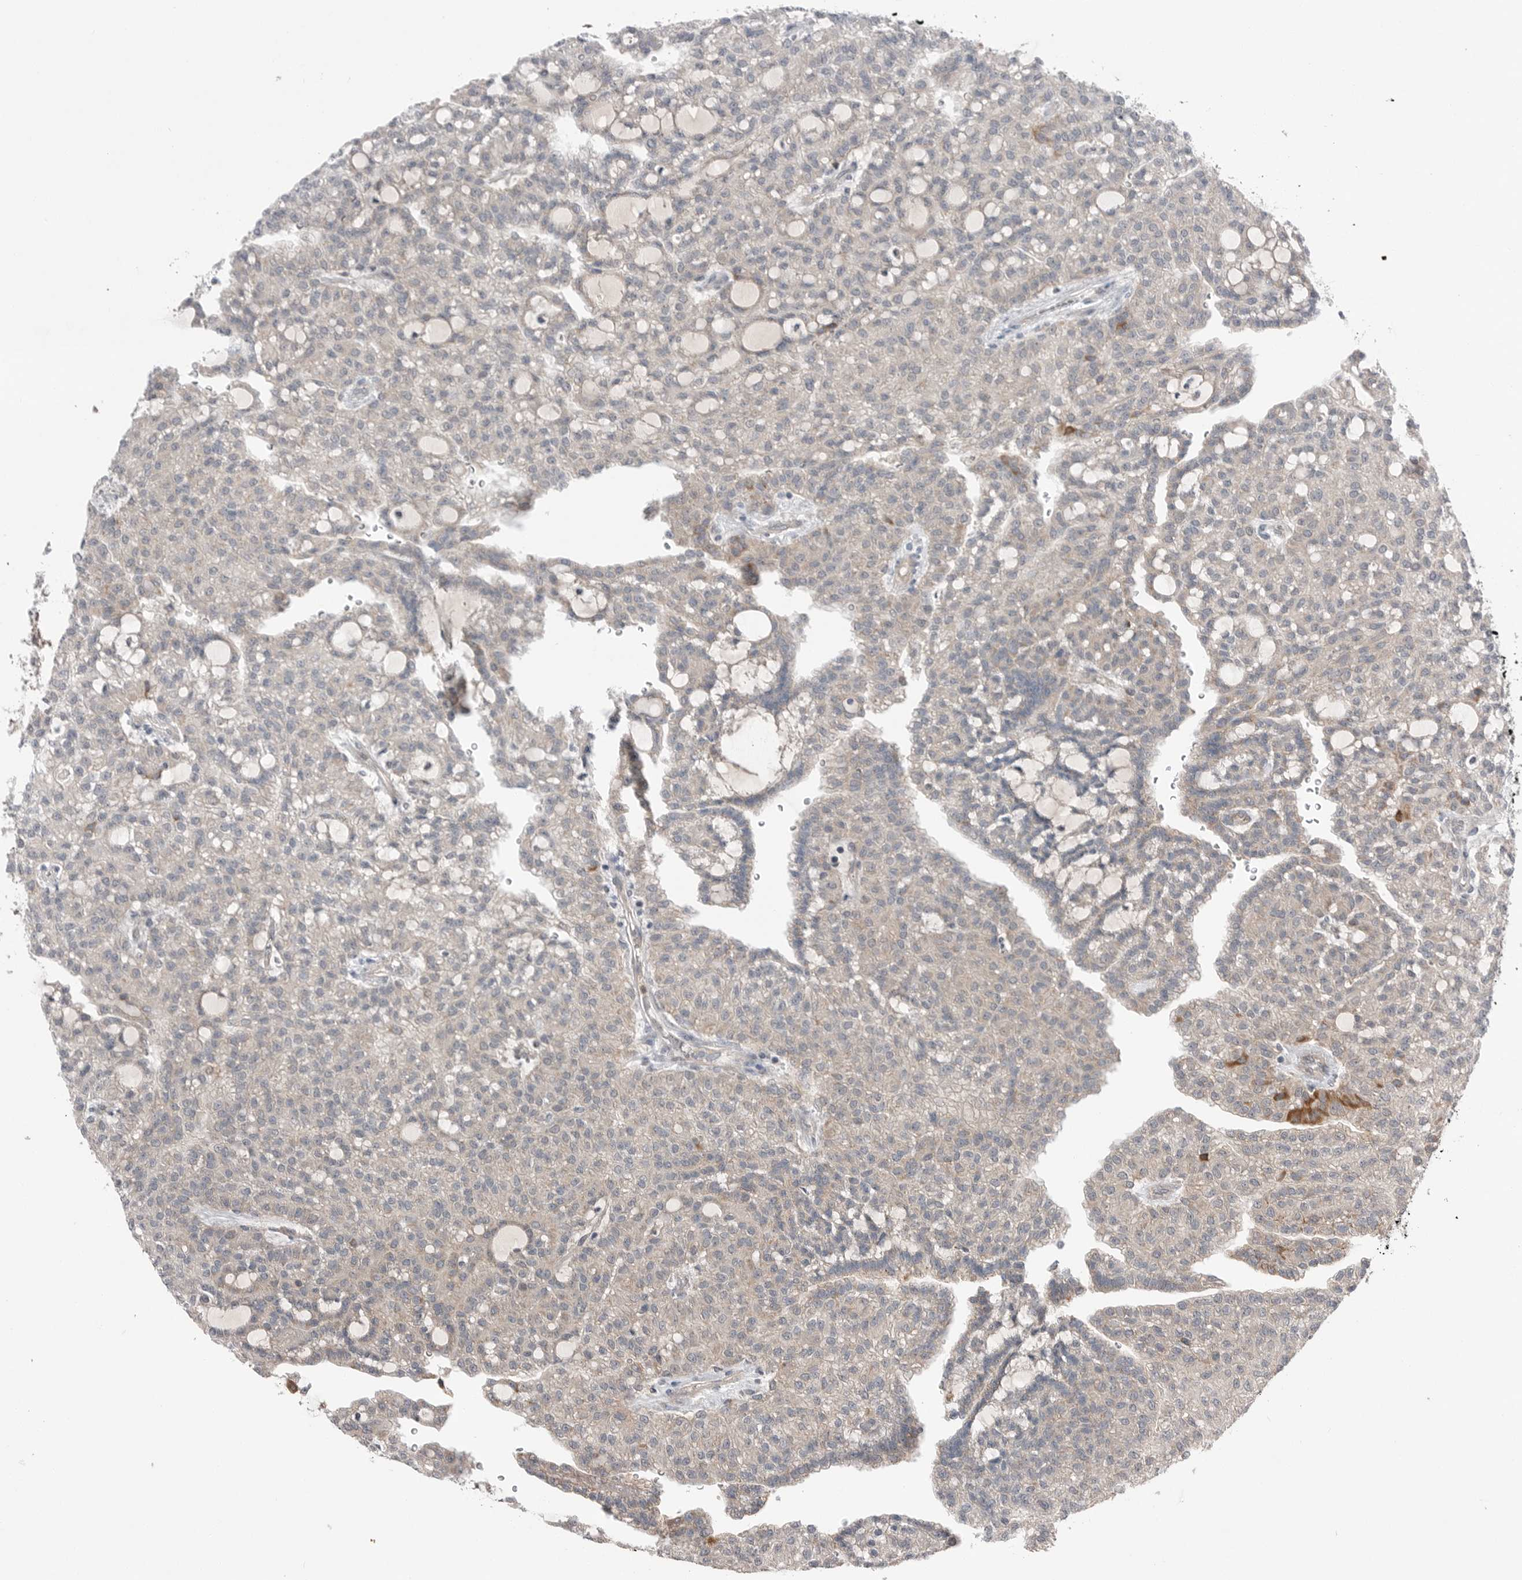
{"staining": {"intensity": "moderate", "quantity": "<25%", "location": "cytoplasmic/membranous"}, "tissue": "renal cancer", "cell_type": "Tumor cells", "image_type": "cancer", "snomed": [{"axis": "morphology", "description": "Adenocarcinoma, NOS"}, {"axis": "topography", "description": "Kidney"}], "caption": "Immunohistochemistry (DAB (3,3'-diaminobenzidine)) staining of adenocarcinoma (renal) reveals moderate cytoplasmic/membranous protein positivity in approximately <25% of tumor cells.", "gene": "NTAQ1", "patient": {"sex": "male", "age": 63}}